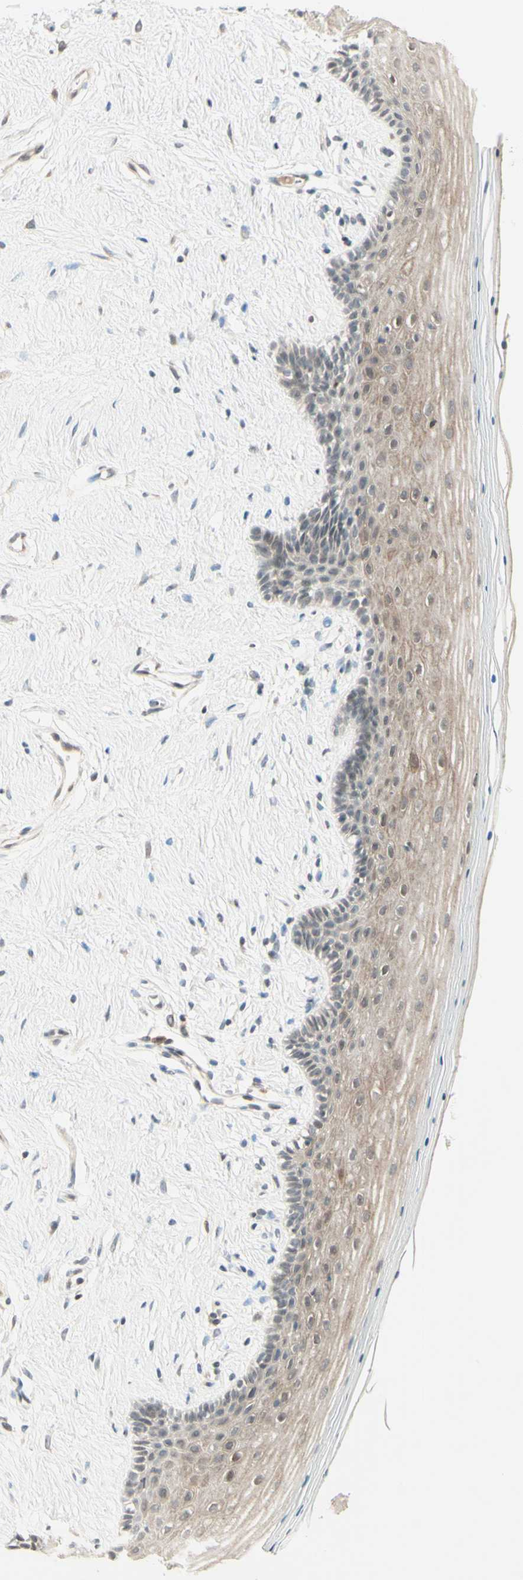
{"staining": {"intensity": "weak", "quantity": ">75%", "location": "cytoplasmic/membranous"}, "tissue": "vagina", "cell_type": "Squamous epithelial cells", "image_type": "normal", "snomed": [{"axis": "morphology", "description": "Normal tissue, NOS"}, {"axis": "topography", "description": "Vagina"}], "caption": "Immunohistochemical staining of benign vagina exhibits low levels of weak cytoplasmic/membranous staining in about >75% of squamous epithelial cells.", "gene": "ZW10", "patient": {"sex": "female", "age": 44}}